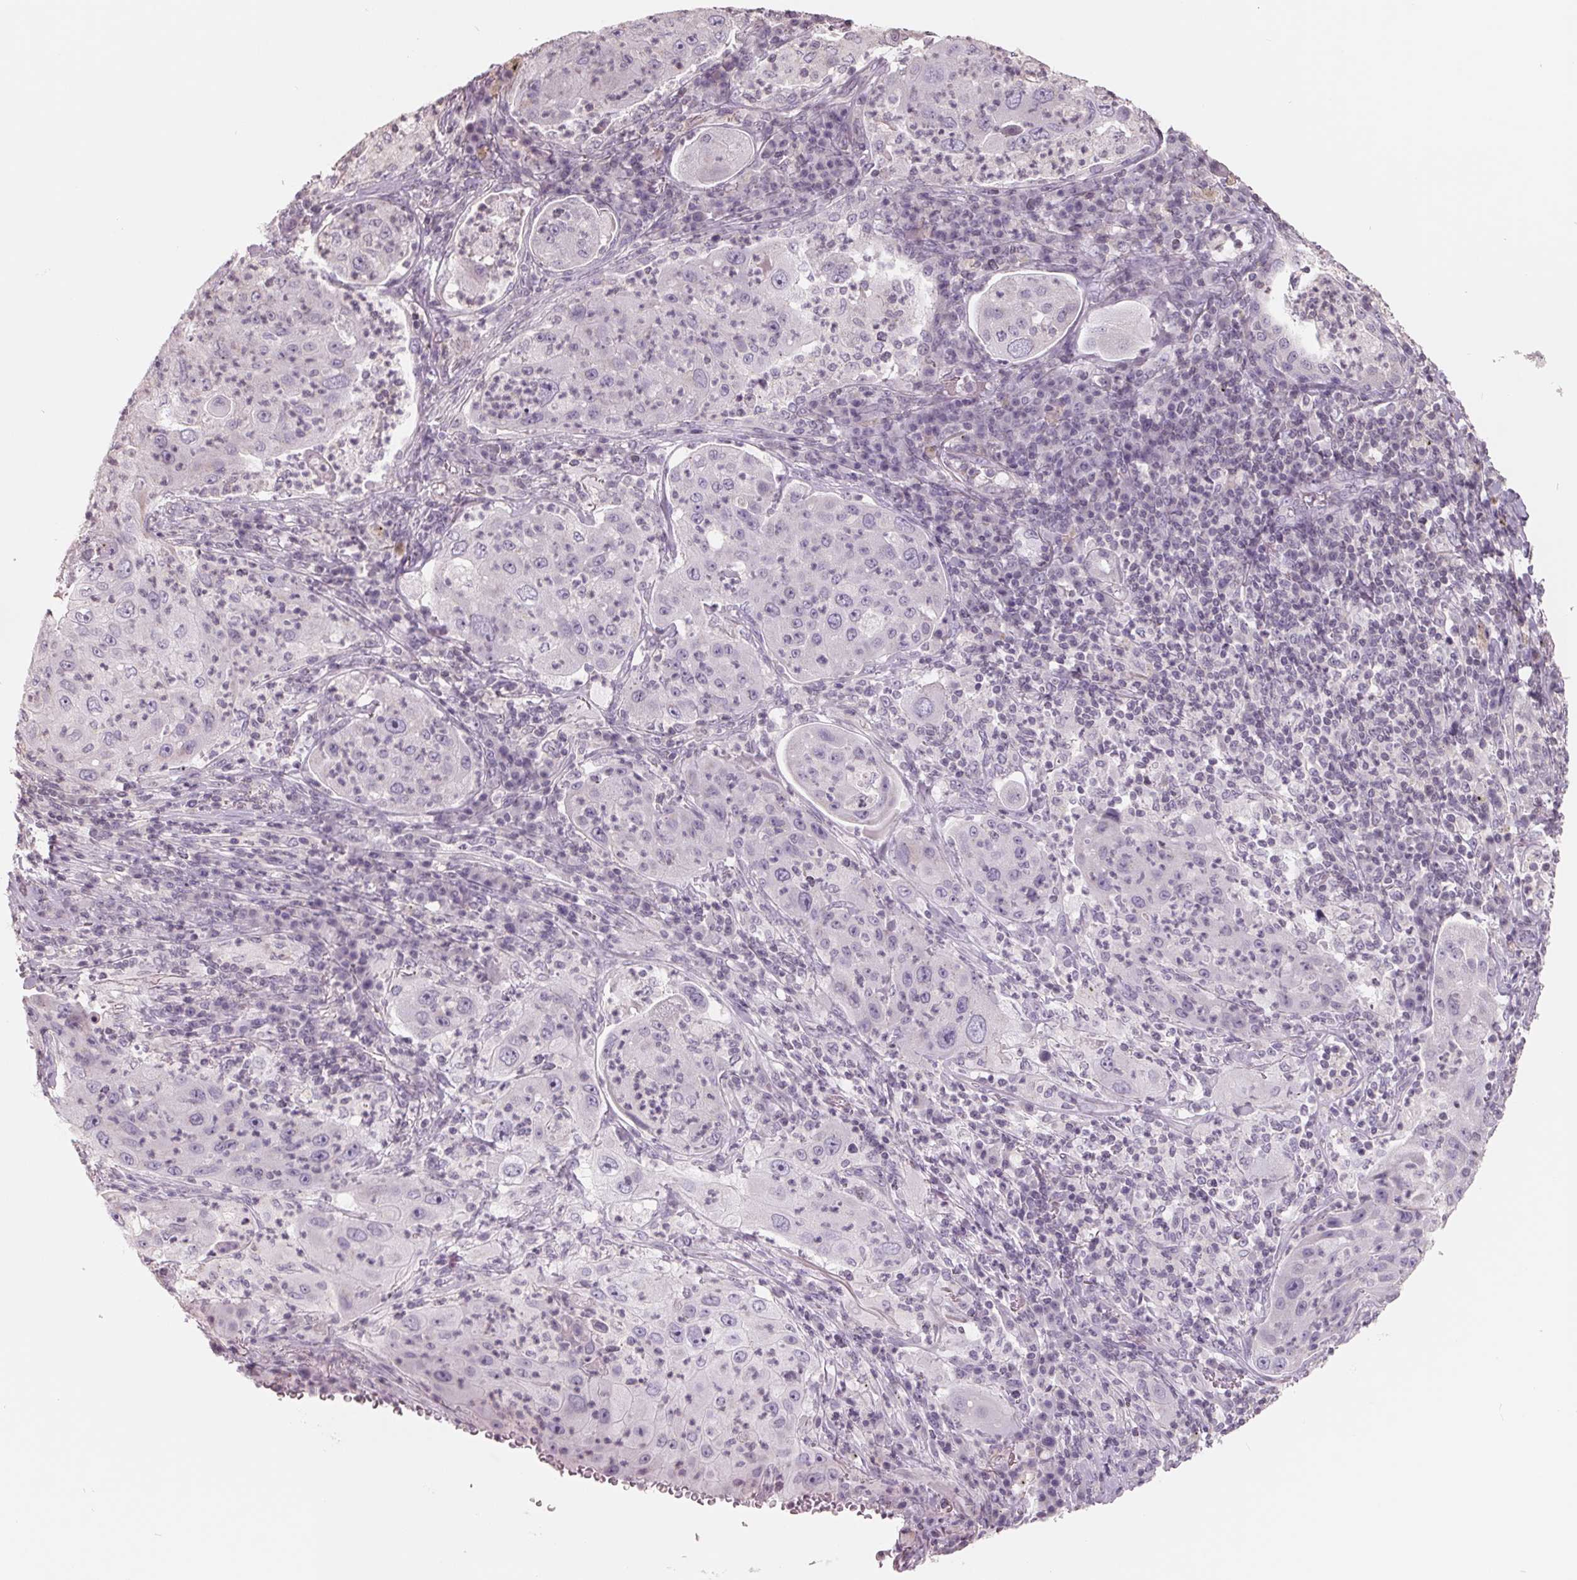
{"staining": {"intensity": "negative", "quantity": "none", "location": "none"}, "tissue": "lung cancer", "cell_type": "Tumor cells", "image_type": "cancer", "snomed": [{"axis": "morphology", "description": "Squamous cell carcinoma, NOS"}, {"axis": "topography", "description": "Lung"}], "caption": "This is an IHC image of squamous cell carcinoma (lung). There is no positivity in tumor cells.", "gene": "FTCD", "patient": {"sex": "female", "age": 59}}